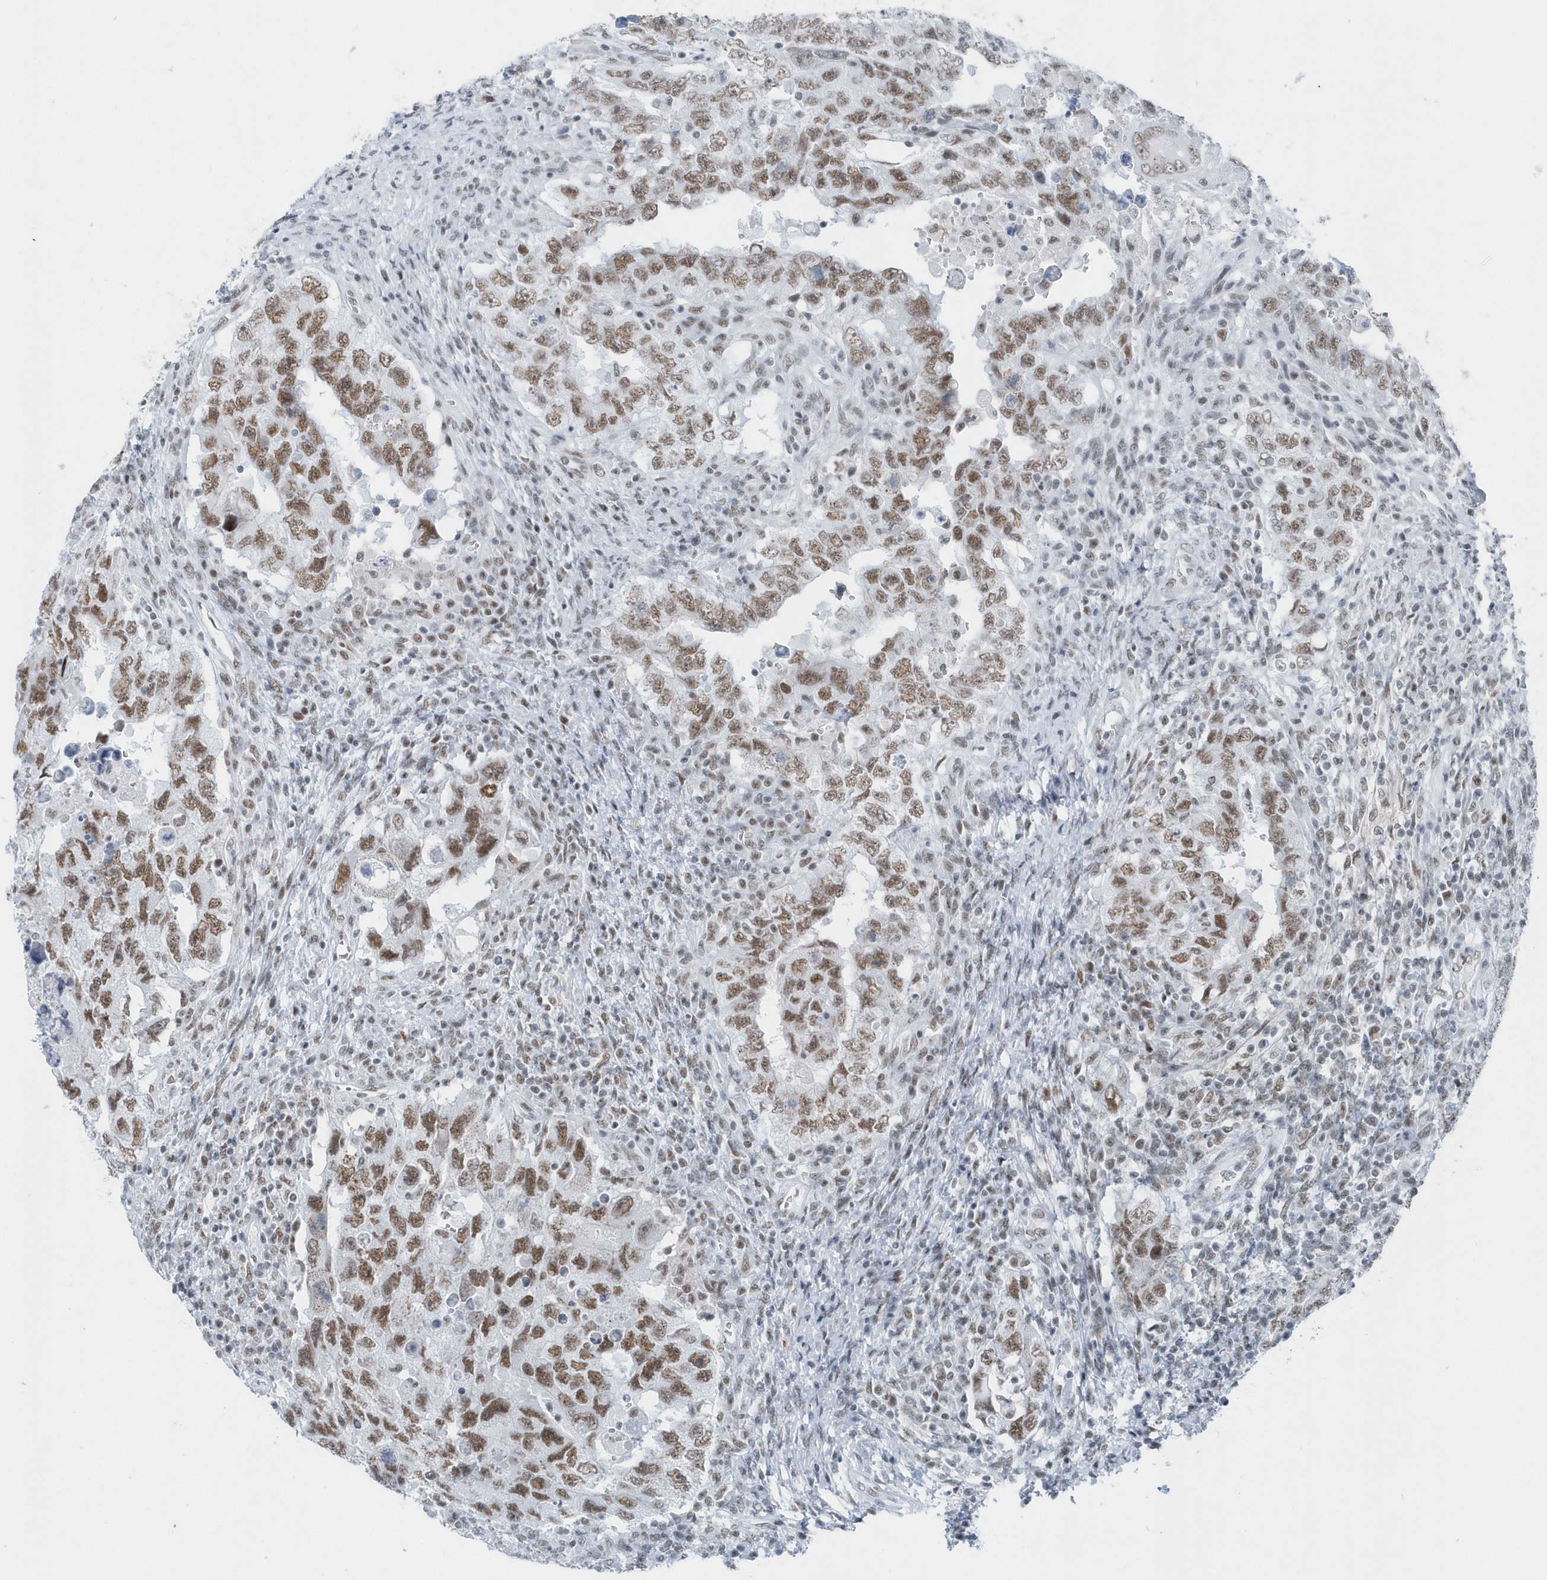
{"staining": {"intensity": "moderate", "quantity": ">75%", "location": "nuclear"}, "tissue": "testis cancer", "cell_type": "Tumor cells", "image_type": "cancer", "snomed": [{"axis": "morphology", "description": "Carcinoma, Embryonal, NOS"}, {"axis": "topography", "description": "Testis"}], "caption": "Immunohistochemical staining of human embryonal carcinoma (testis) exhibits medium levels of moderate nuclear expression in approximately >75% of tumor cells.", "gene": "FIP1L1", "patient": {"sex": "male", "age": 26}}